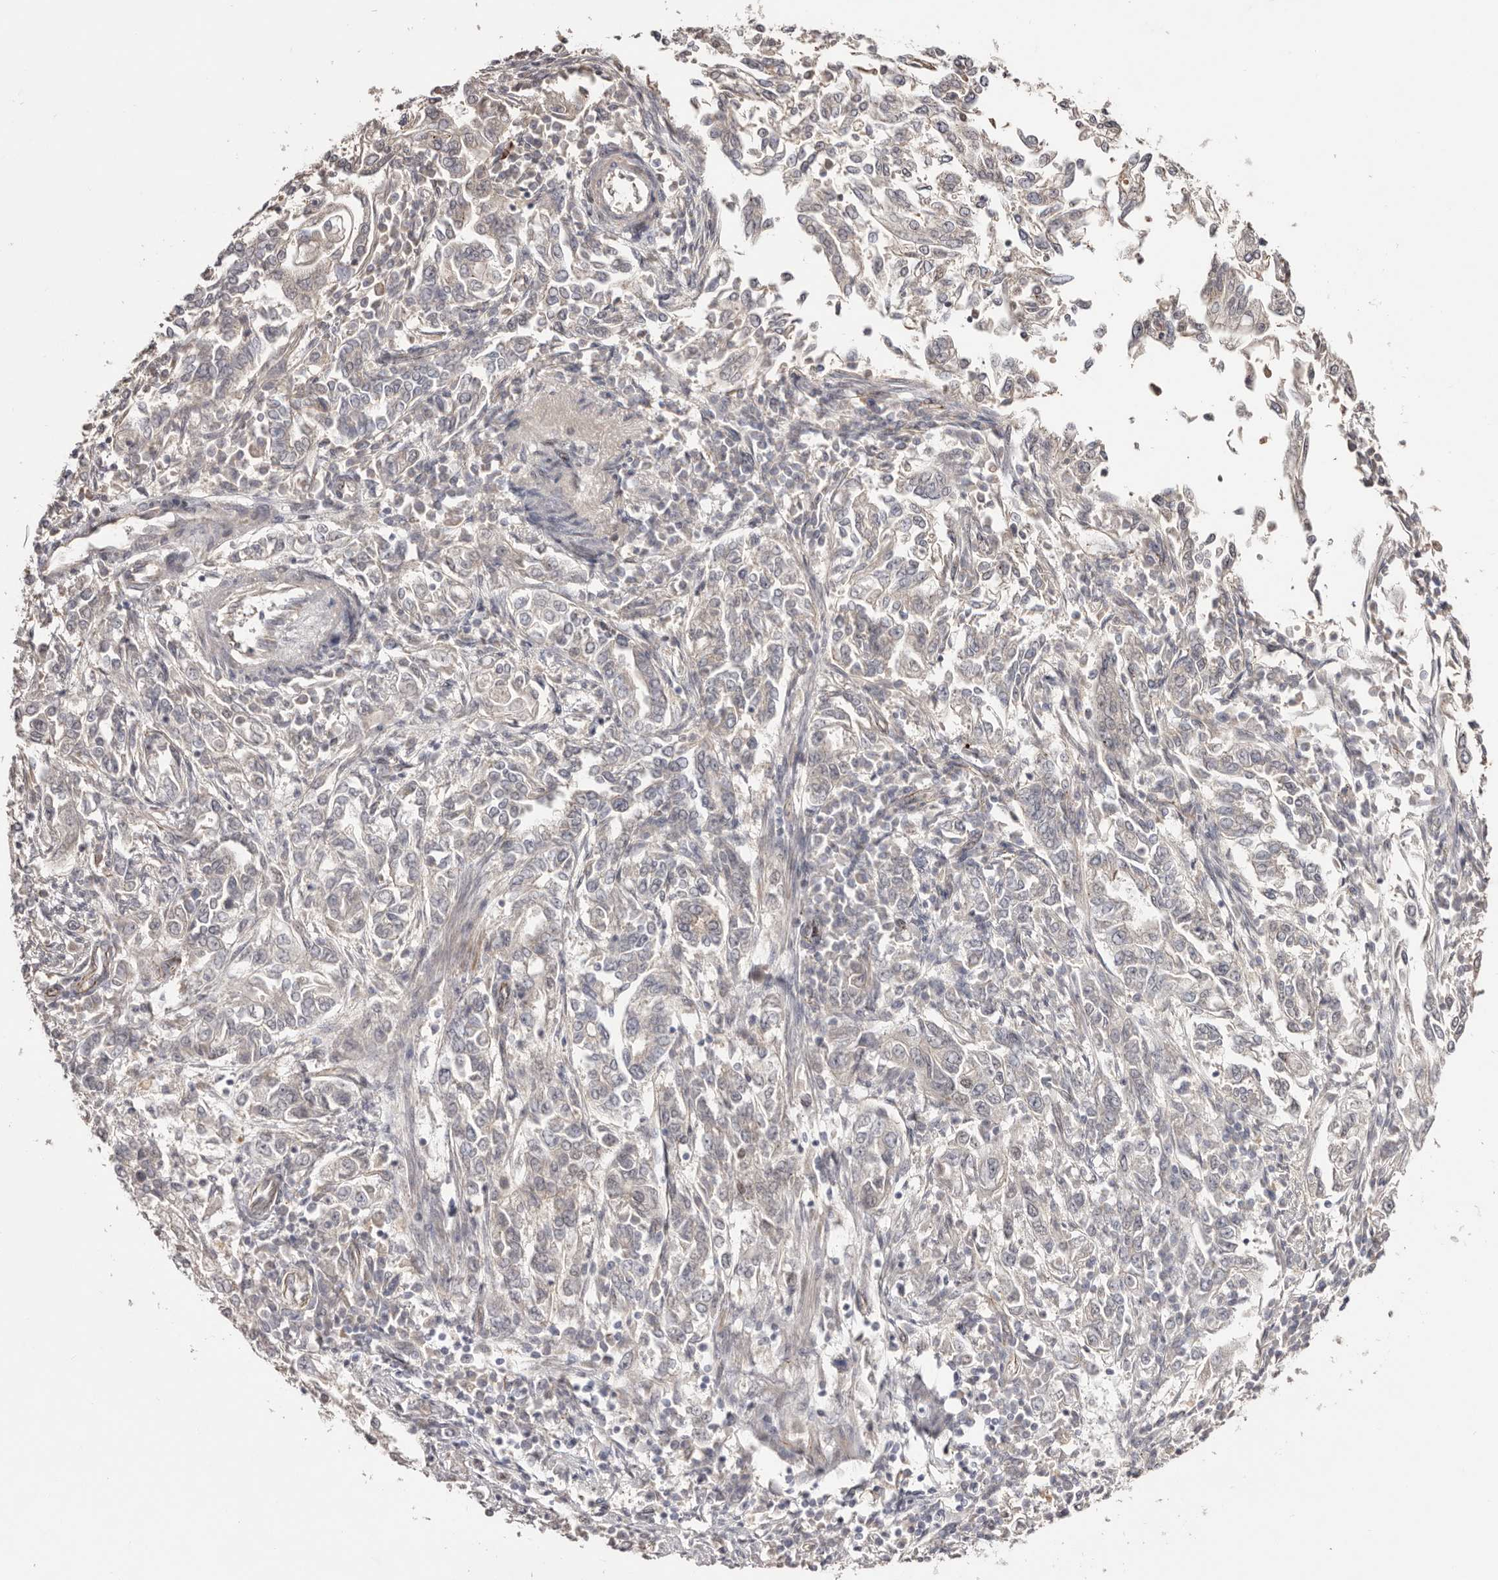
{"staining": {"intensity": "negative", "quantity": "none", "location": "none"}, "tissue": "endometrial cancer", "cell_type": "Tumor cells", "image_type": "cancer", "snomed": [{"axis": "morphology", "description": "Adenocarcinoma, NOS"}, {"axis": "topography", "description": "Endometrium"}], "caption": "Tumor cells show no significant protein staining in endometrial adenocarcinoma.", "gene": "EGR3", "patient": {"sex": "female", "age": 49}}